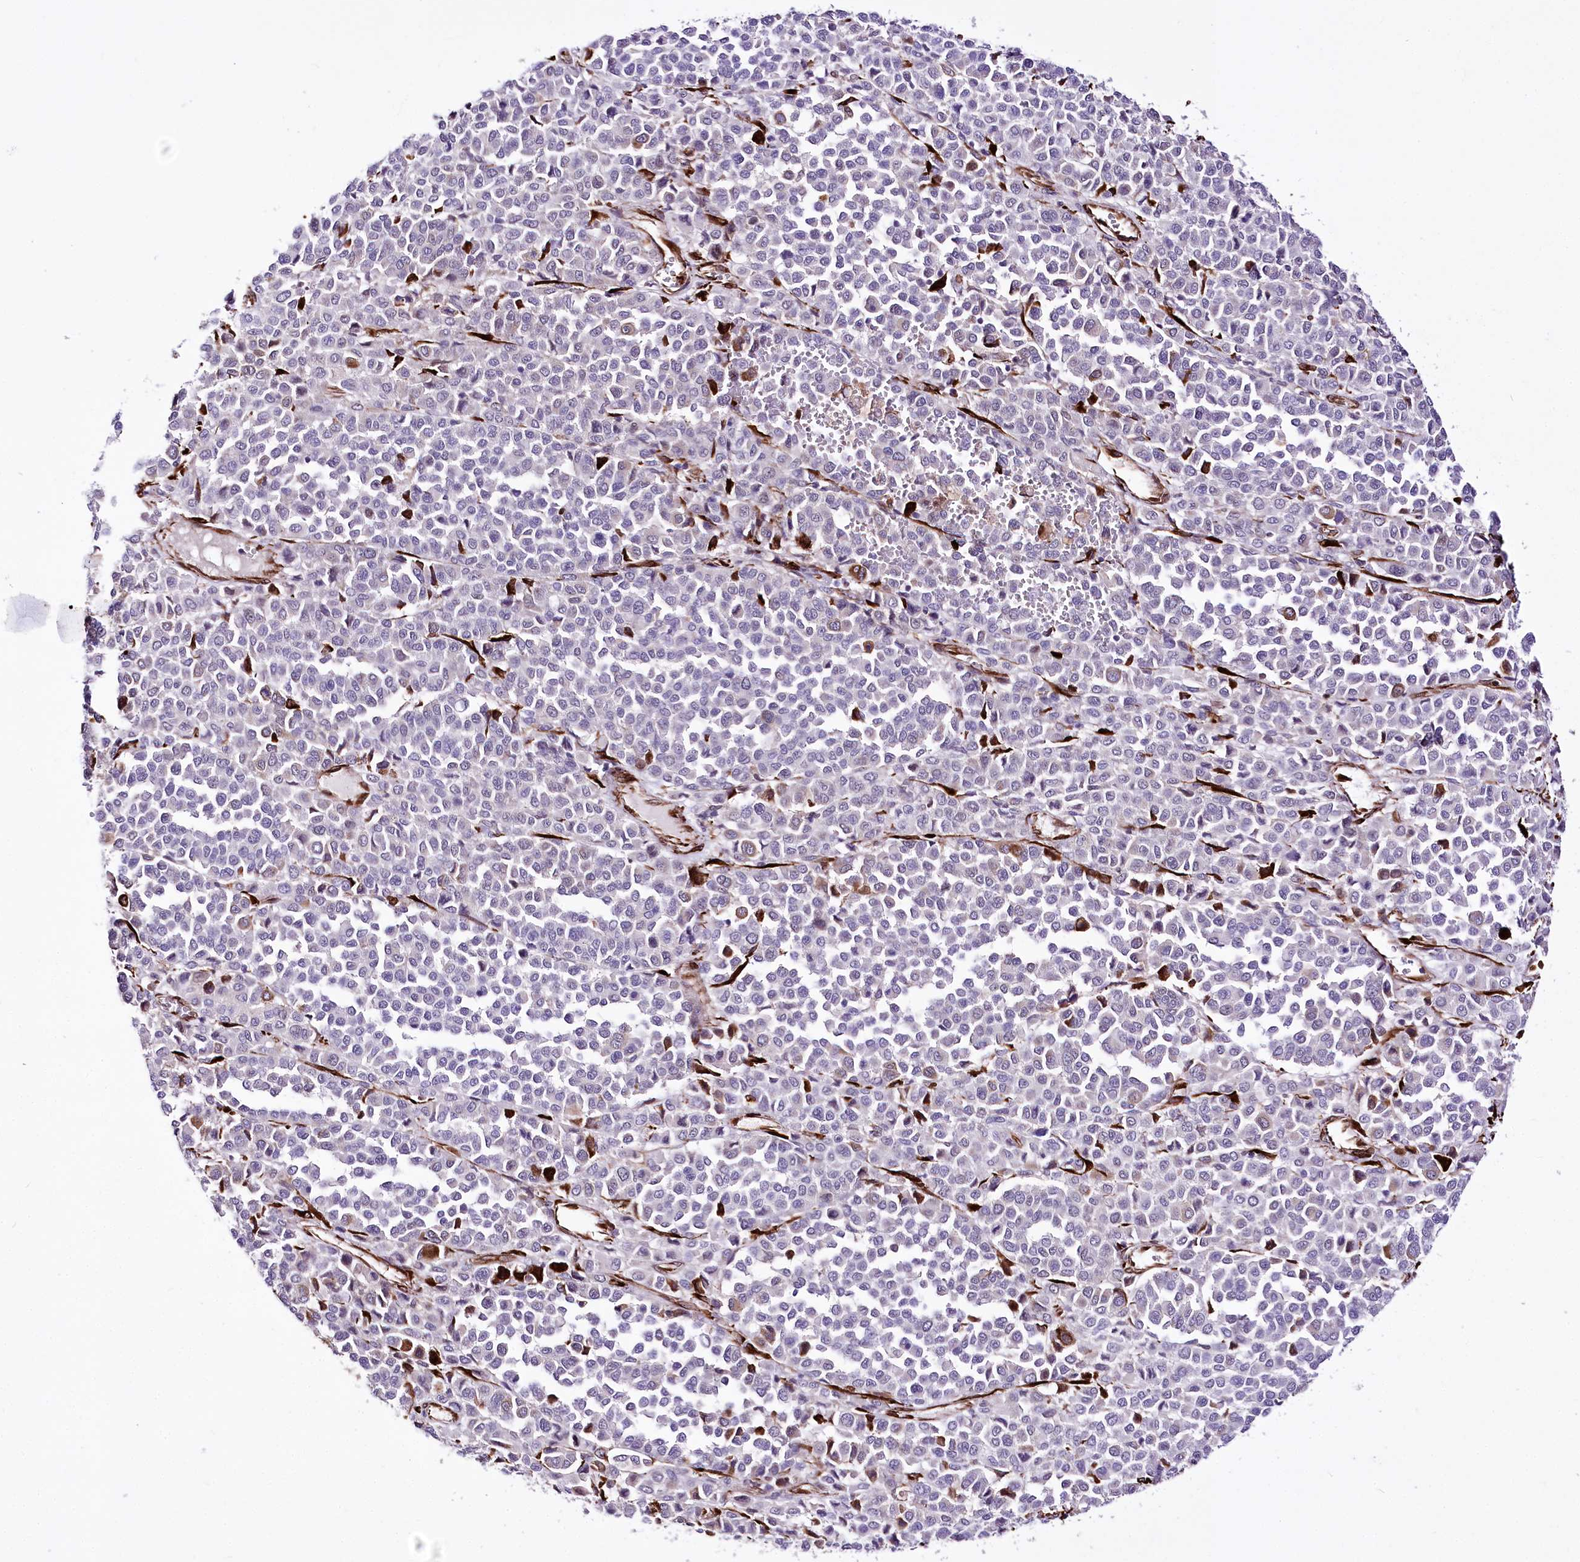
{"staining": {"intensity": "negative", "quantity": "none", "location": "none"}, "tissue": "melanoma", "cell_type": "Tumor cells", "image_type": "cancer", "snomed": [{"axis": "morphology", "description": "Malignant melanoma, Metastatic site"}, {"axis": "topography", "description": "Pancreas"}], "caption": "Protein analysis of malignant melanoma (metastatic site) demonstrates no significant staining in tumor cells.", "gene": "WWC1", "patient": {"sex": "female", "age": 30}}